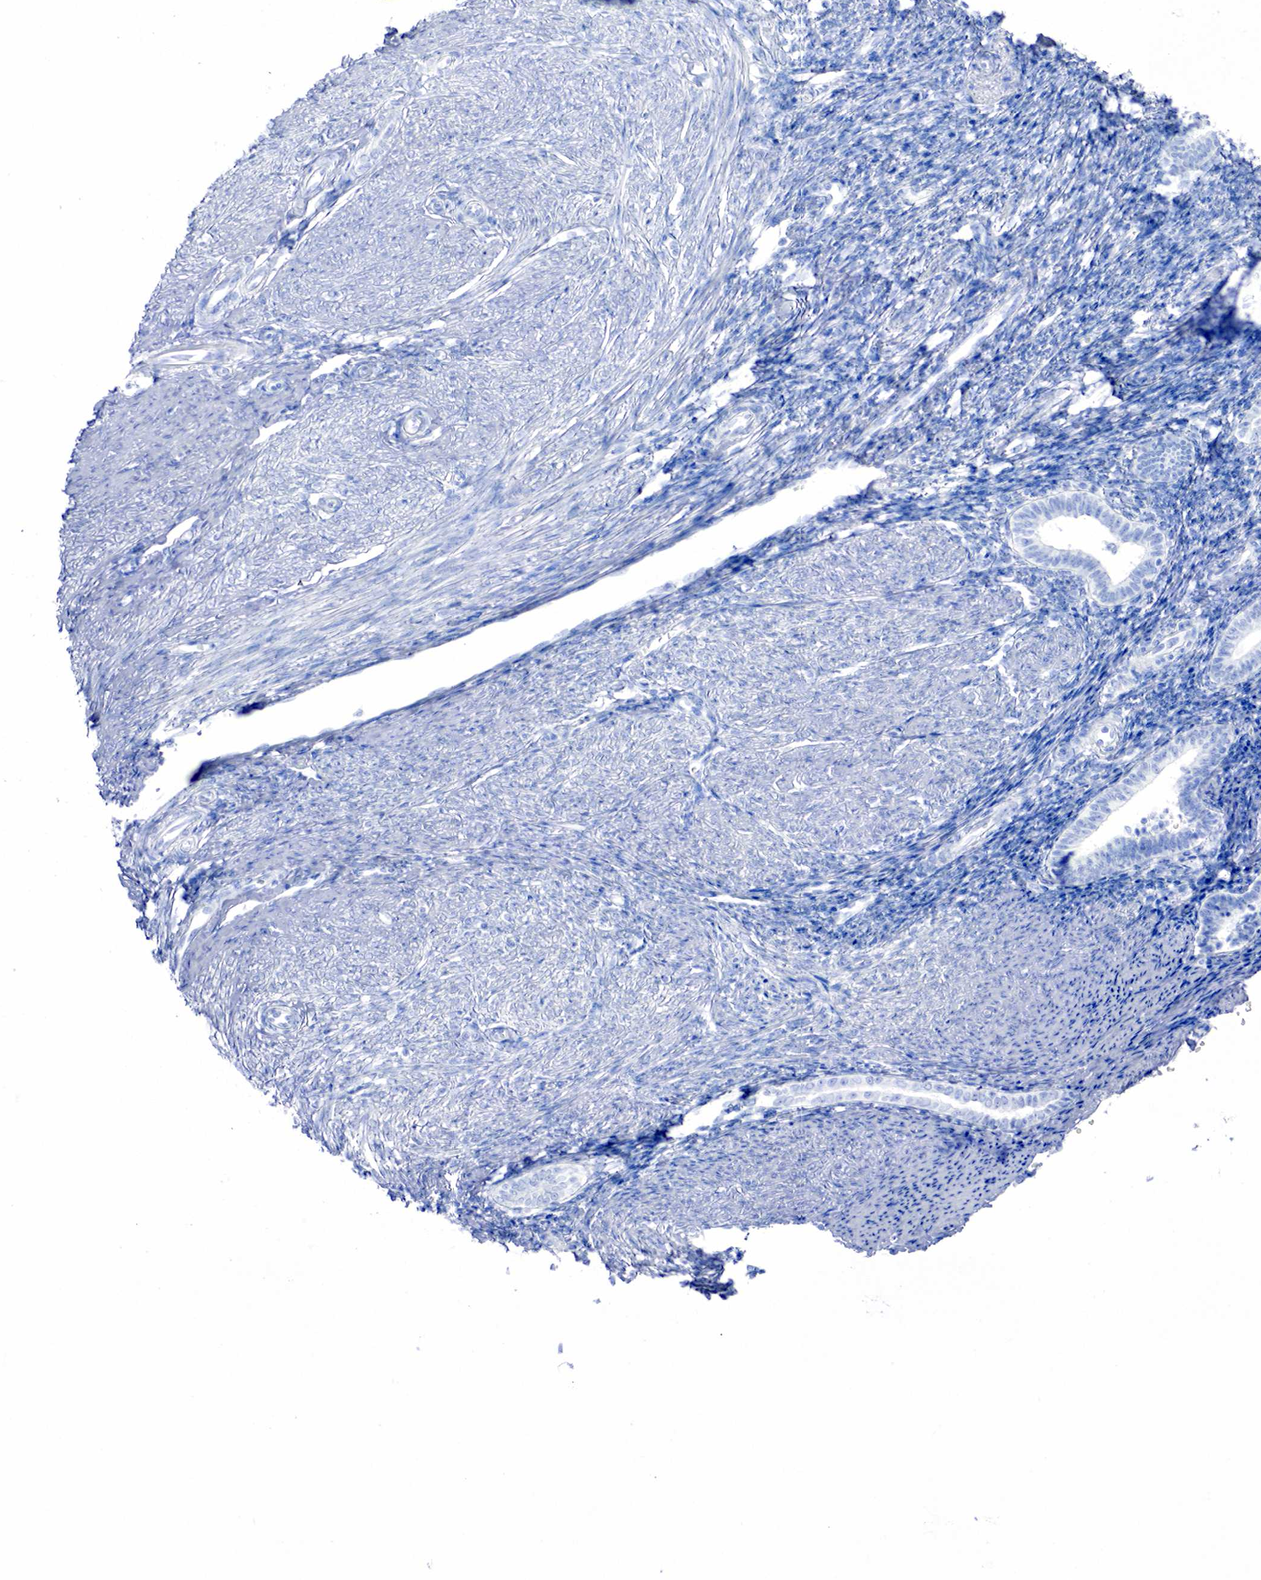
{"staining": {"intensity": "negative", "quantity": "none", "location": "none"}, "tissue": "endometrium", "cell_type": "Cells in endometrial stroma", "image_type": "normal", "snomed": [{"axis": "morphology", "description": "Normal tissue, NOS"}, {"axis": "topography", "description": "Endometrium"}], "caption": "A histopathology image of human endometrium is negative for staining in cells in endometrial stroma. (DAB (3,3'-diaminobenzidine) immunohistochemistry (IHC), high magnification).", "gene": "INHA", "patient": {"sex": "female", "age": 52}}